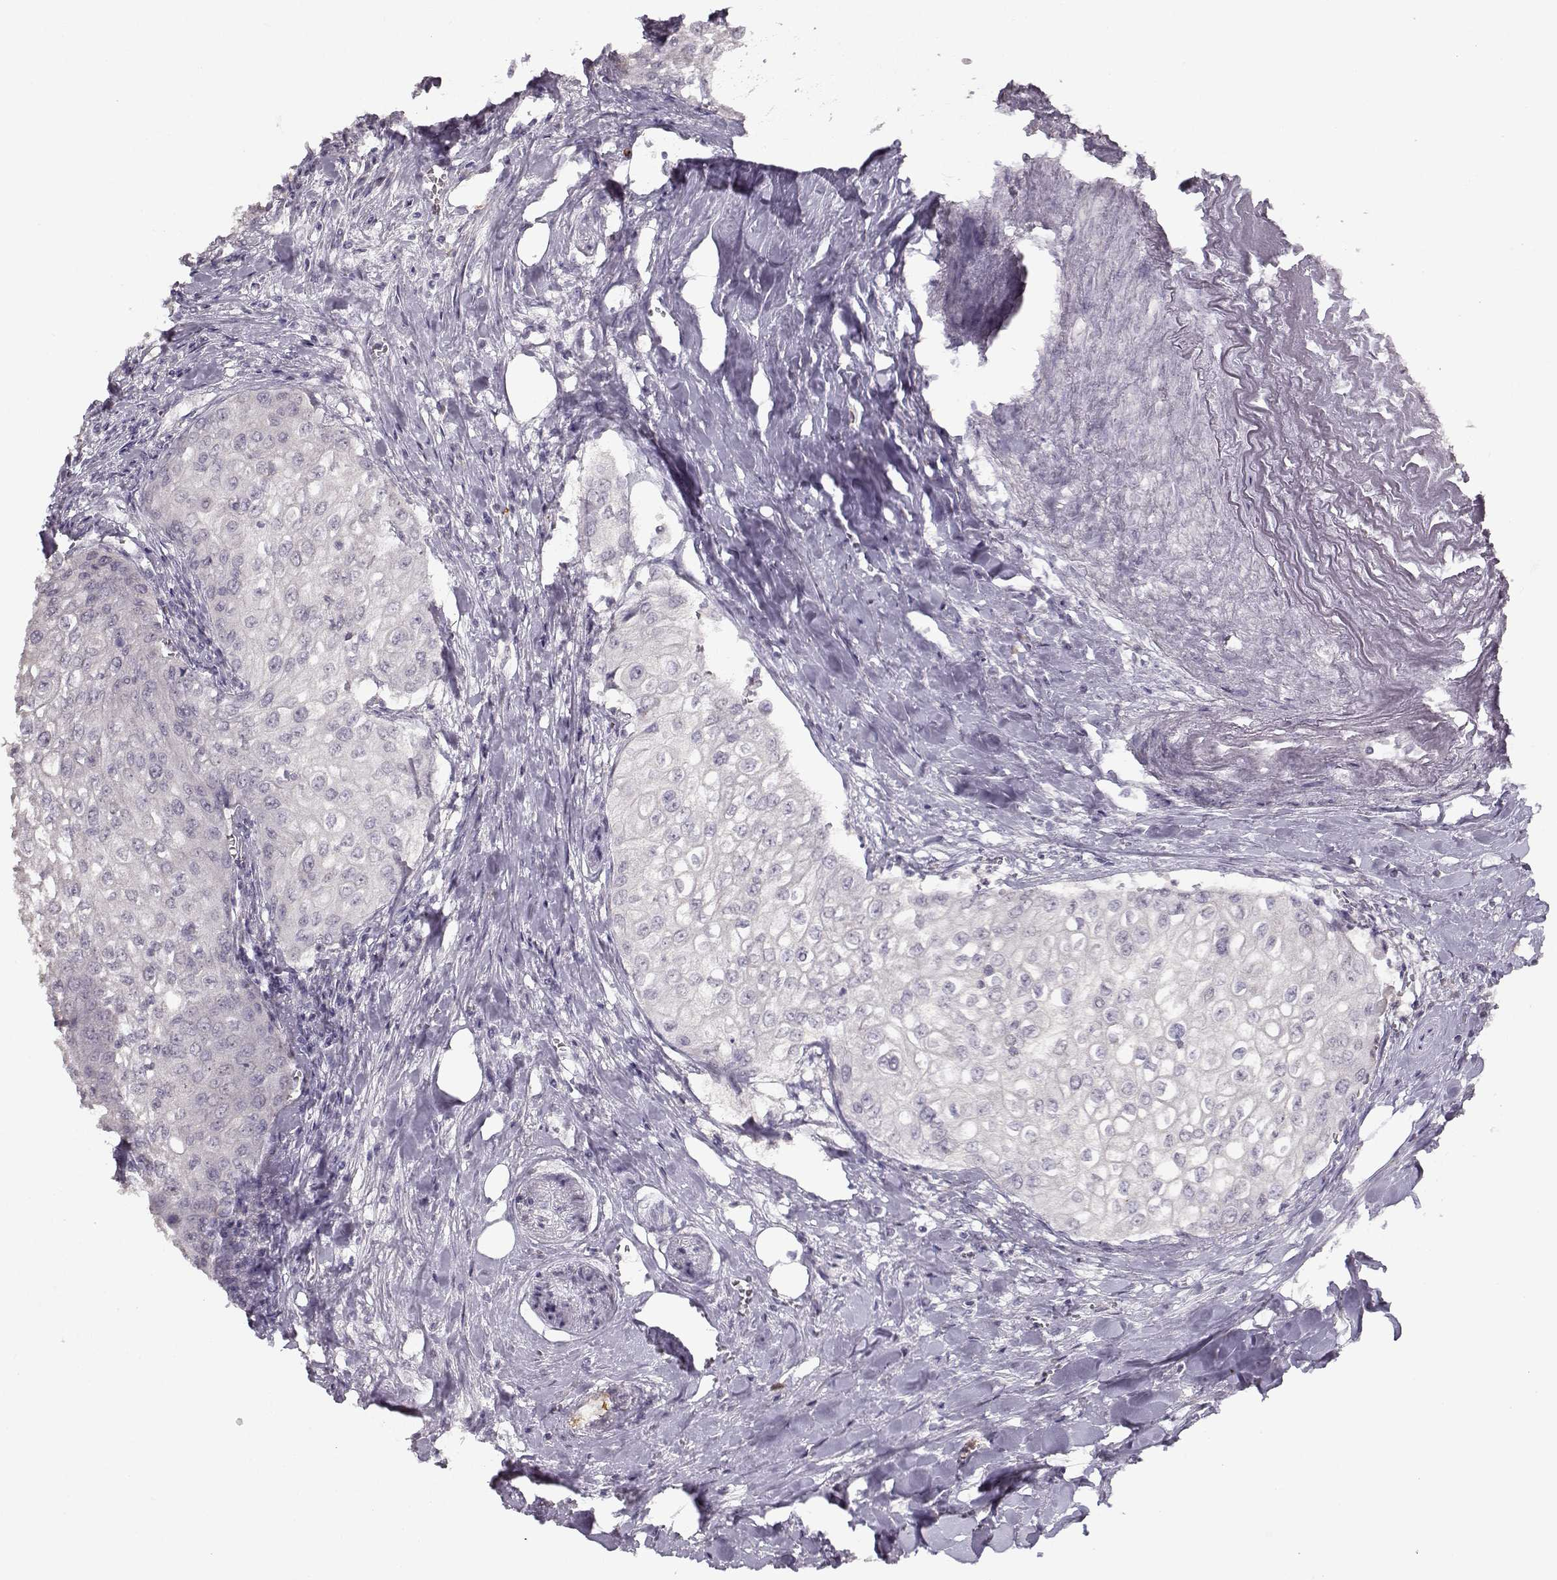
{"staining": {"intensity": "negative", "quantity": "none", "location": "none"}, "tissue": "urothelial cancer", "cell_type": "Tumor cells", "image_type": "cancer", "snomed": [{"axis": "morphology", "description": "Urothelial carcinoma, High grade"}, {"axis": "topography", "description": "Urinary bladder"}], "caption": "DAB (3,3'-diaminobenzidine) immunohistochemical staining of urothelial carcinoma (high-grade) reveals no significant expression in tumor cells.", "gene": "UROC1", "patient": {"sex": "male", "age": 62}}